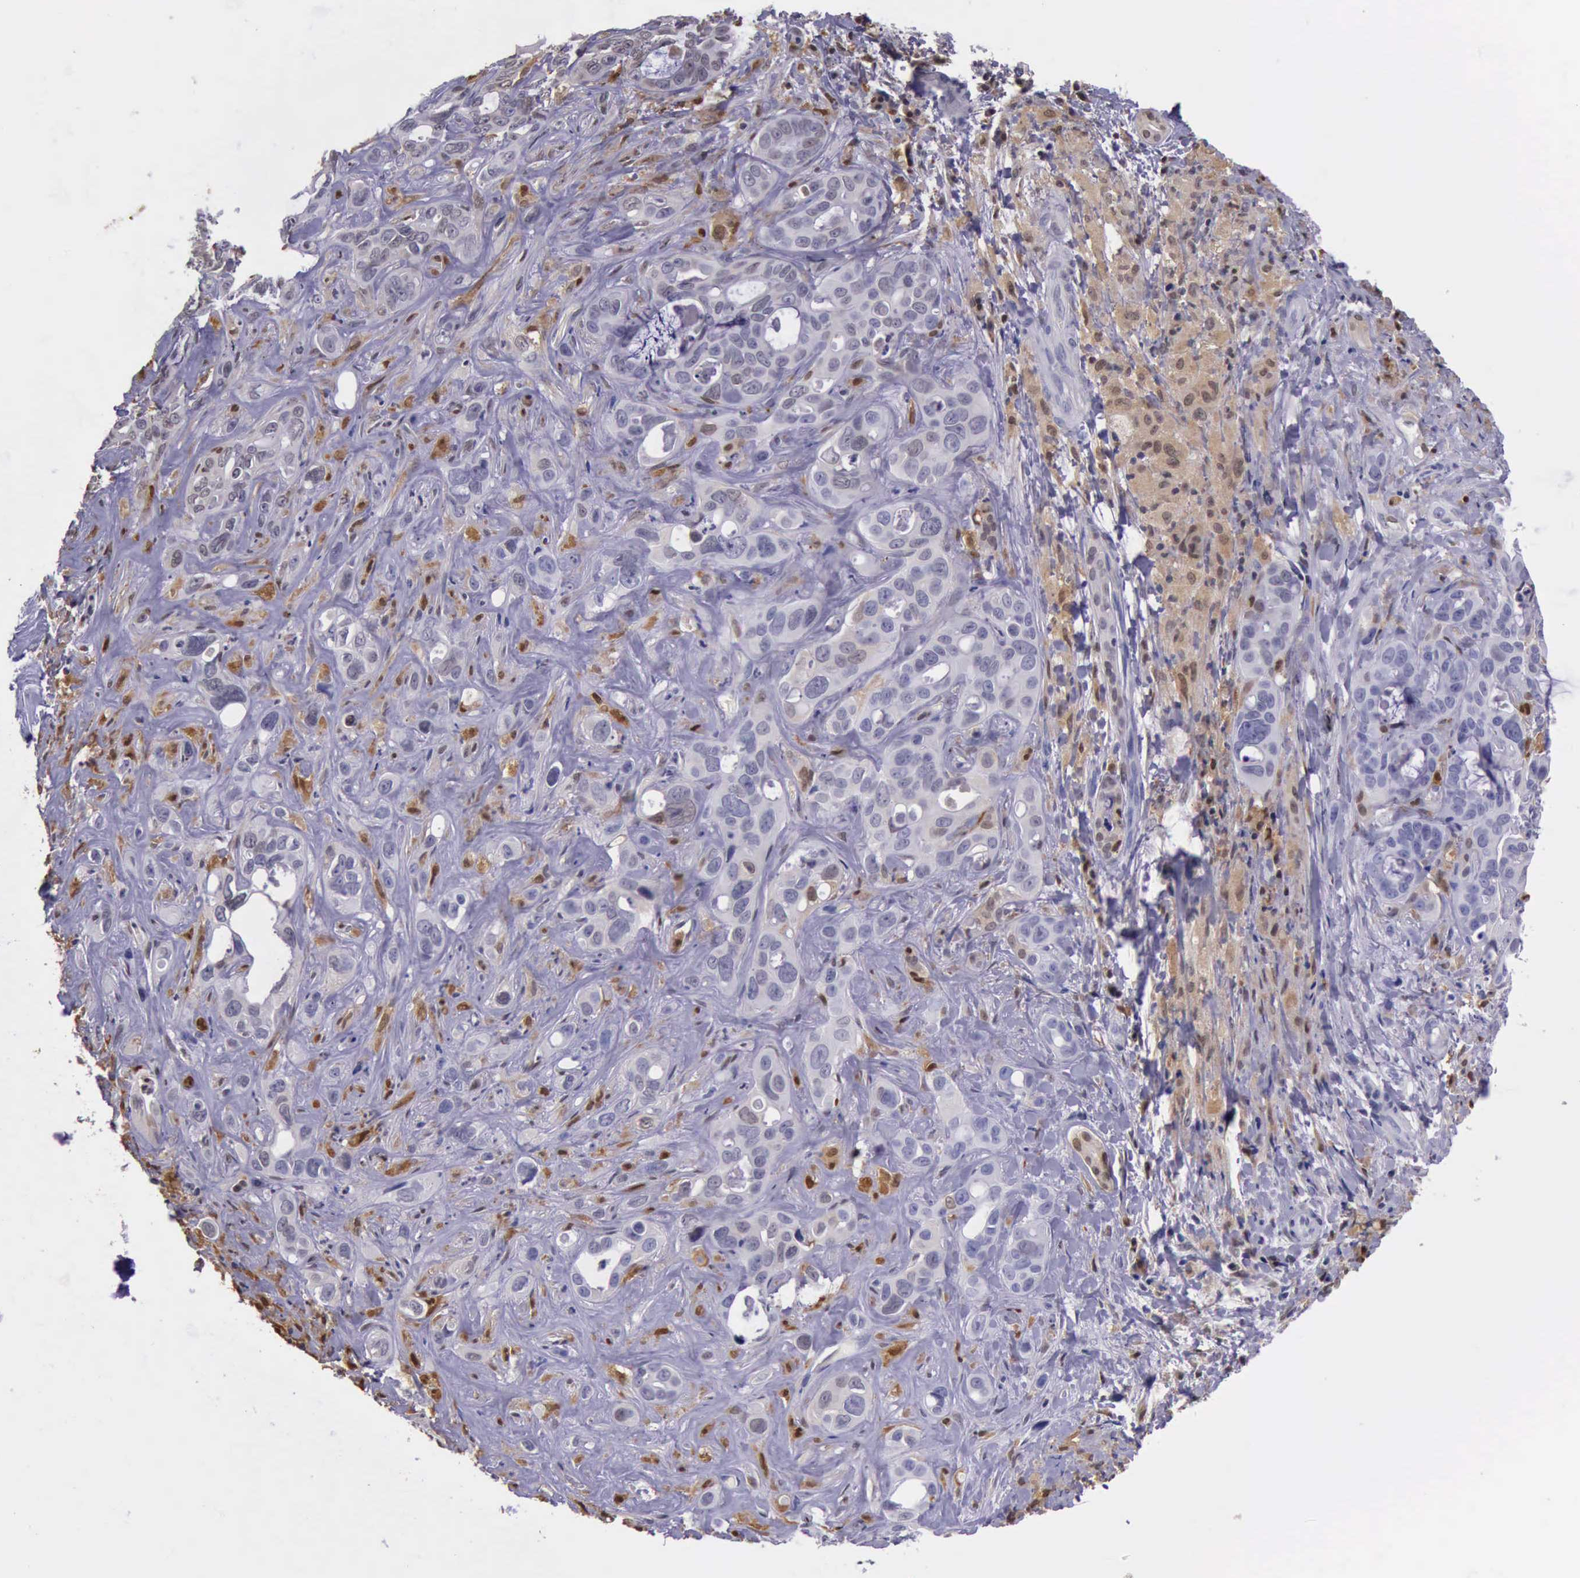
{"staining": {"intensity": "moderate", "quantity": "<25%", "location": "cytoplasmic/membranous,nuclear"}, "tissue": "liver cancer", "cell_type": "Tumor cells", "image_type": "cancer", "snomed": [{"axis": "morphology", "description": "Cholangiocarcinoma"}, {"axis": "topography", "description": "Liver"}], "caption": "Human cholangiocarcinoma (liver) stained for a protein (brown) exhibits moderate cytoplasmic/membranous and nuclear positive expression in approximately <25% of tumor cells.", "gene": "TYMP", "patient": {"sex": "female", "age": 79}}